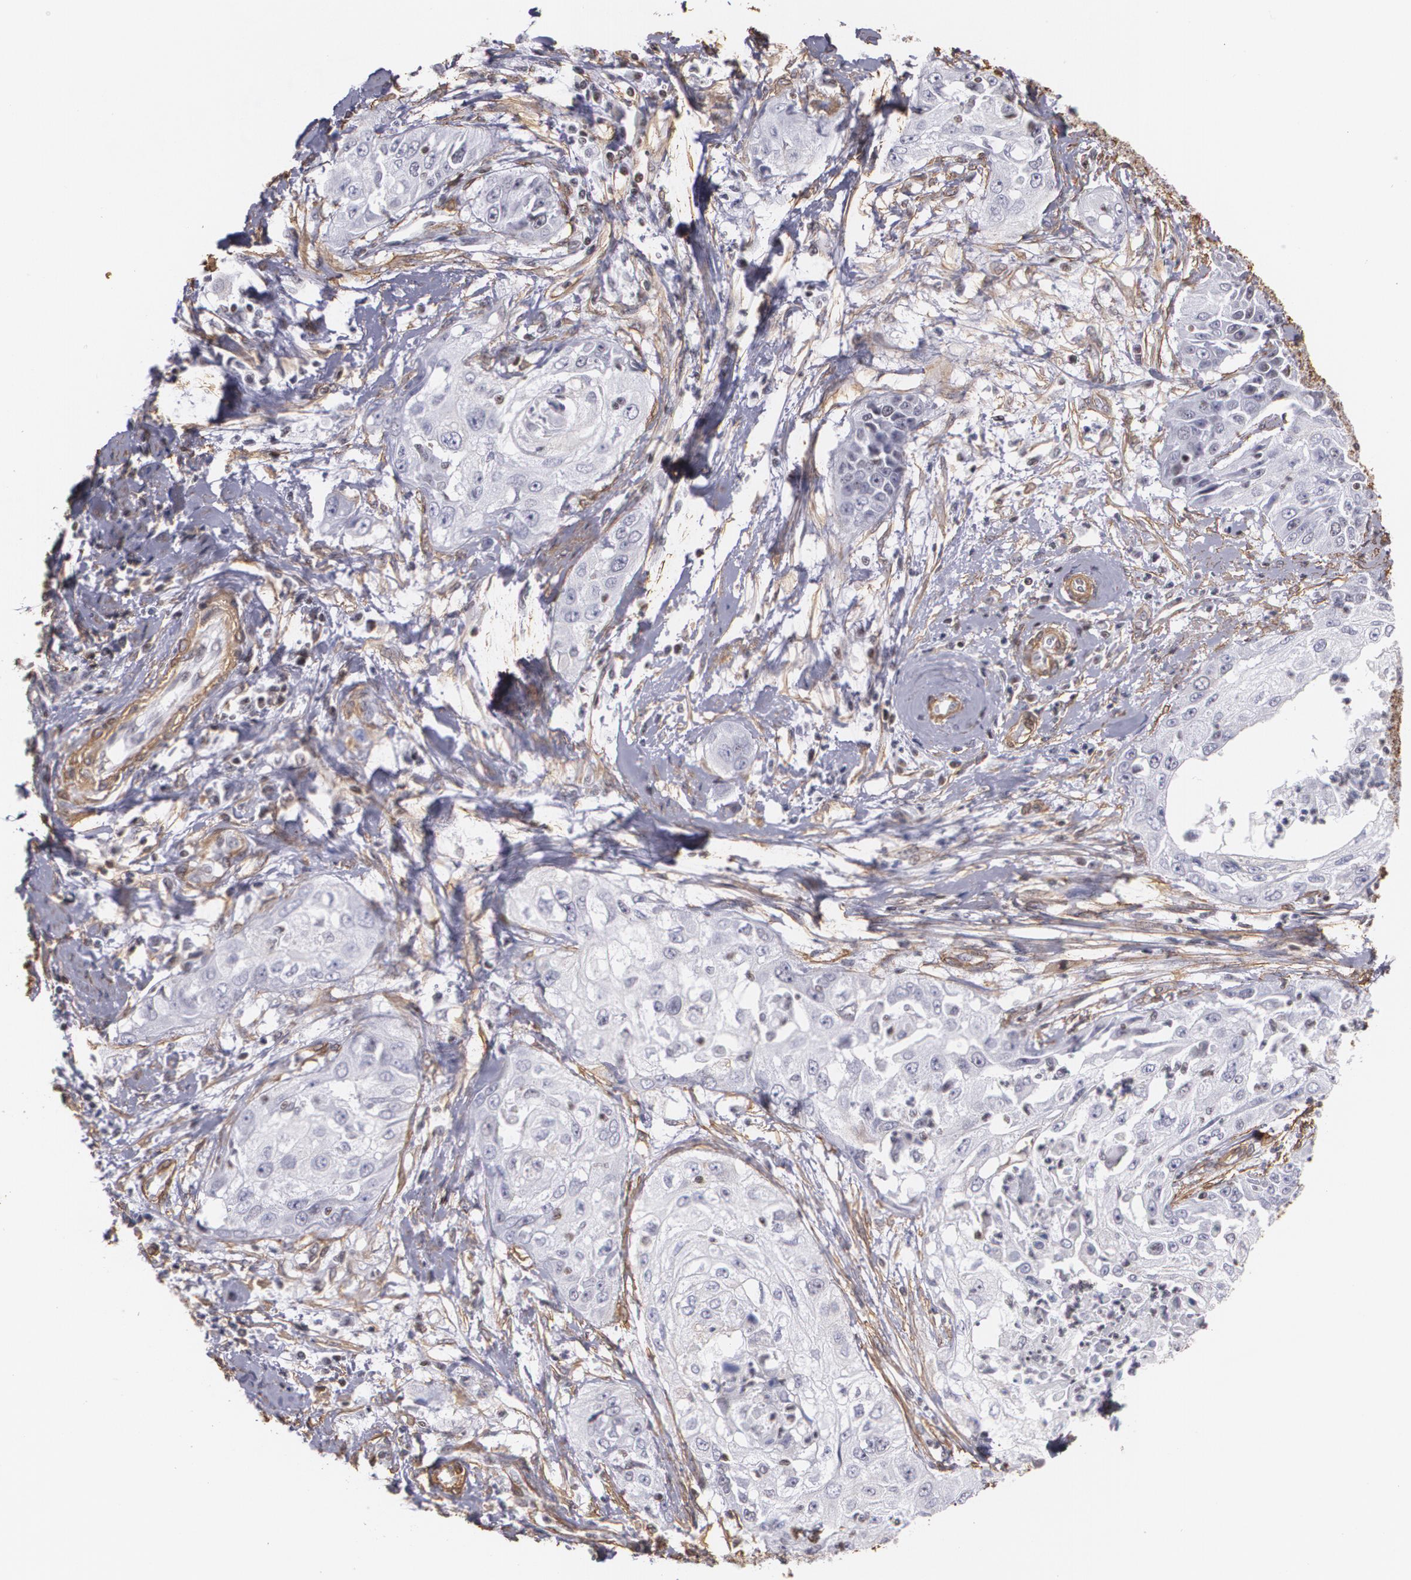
{"staining": {"intensity": "negative", "quantity": "none", "location": "none"}, "tissue": "cervical cancer", "cell_type": "Tumor cells", "image_type": "cancer", "snomed": [{"axis": "morphology", "description": "Squamous cell carcinoma, NOS"}, {"axis": "topography", "description": "Cervix"}], "caption": "Tumor cells show no significant protein positivity in cervical cancer. (Stains: DAB (3,3'-diaminobenzidine) IHC with hematoxylin counter stain, Microscopy: brightfield microscopy at high magnification).", "gene": "VAMP1", "patient": {"sex": "female", "age": 64}}